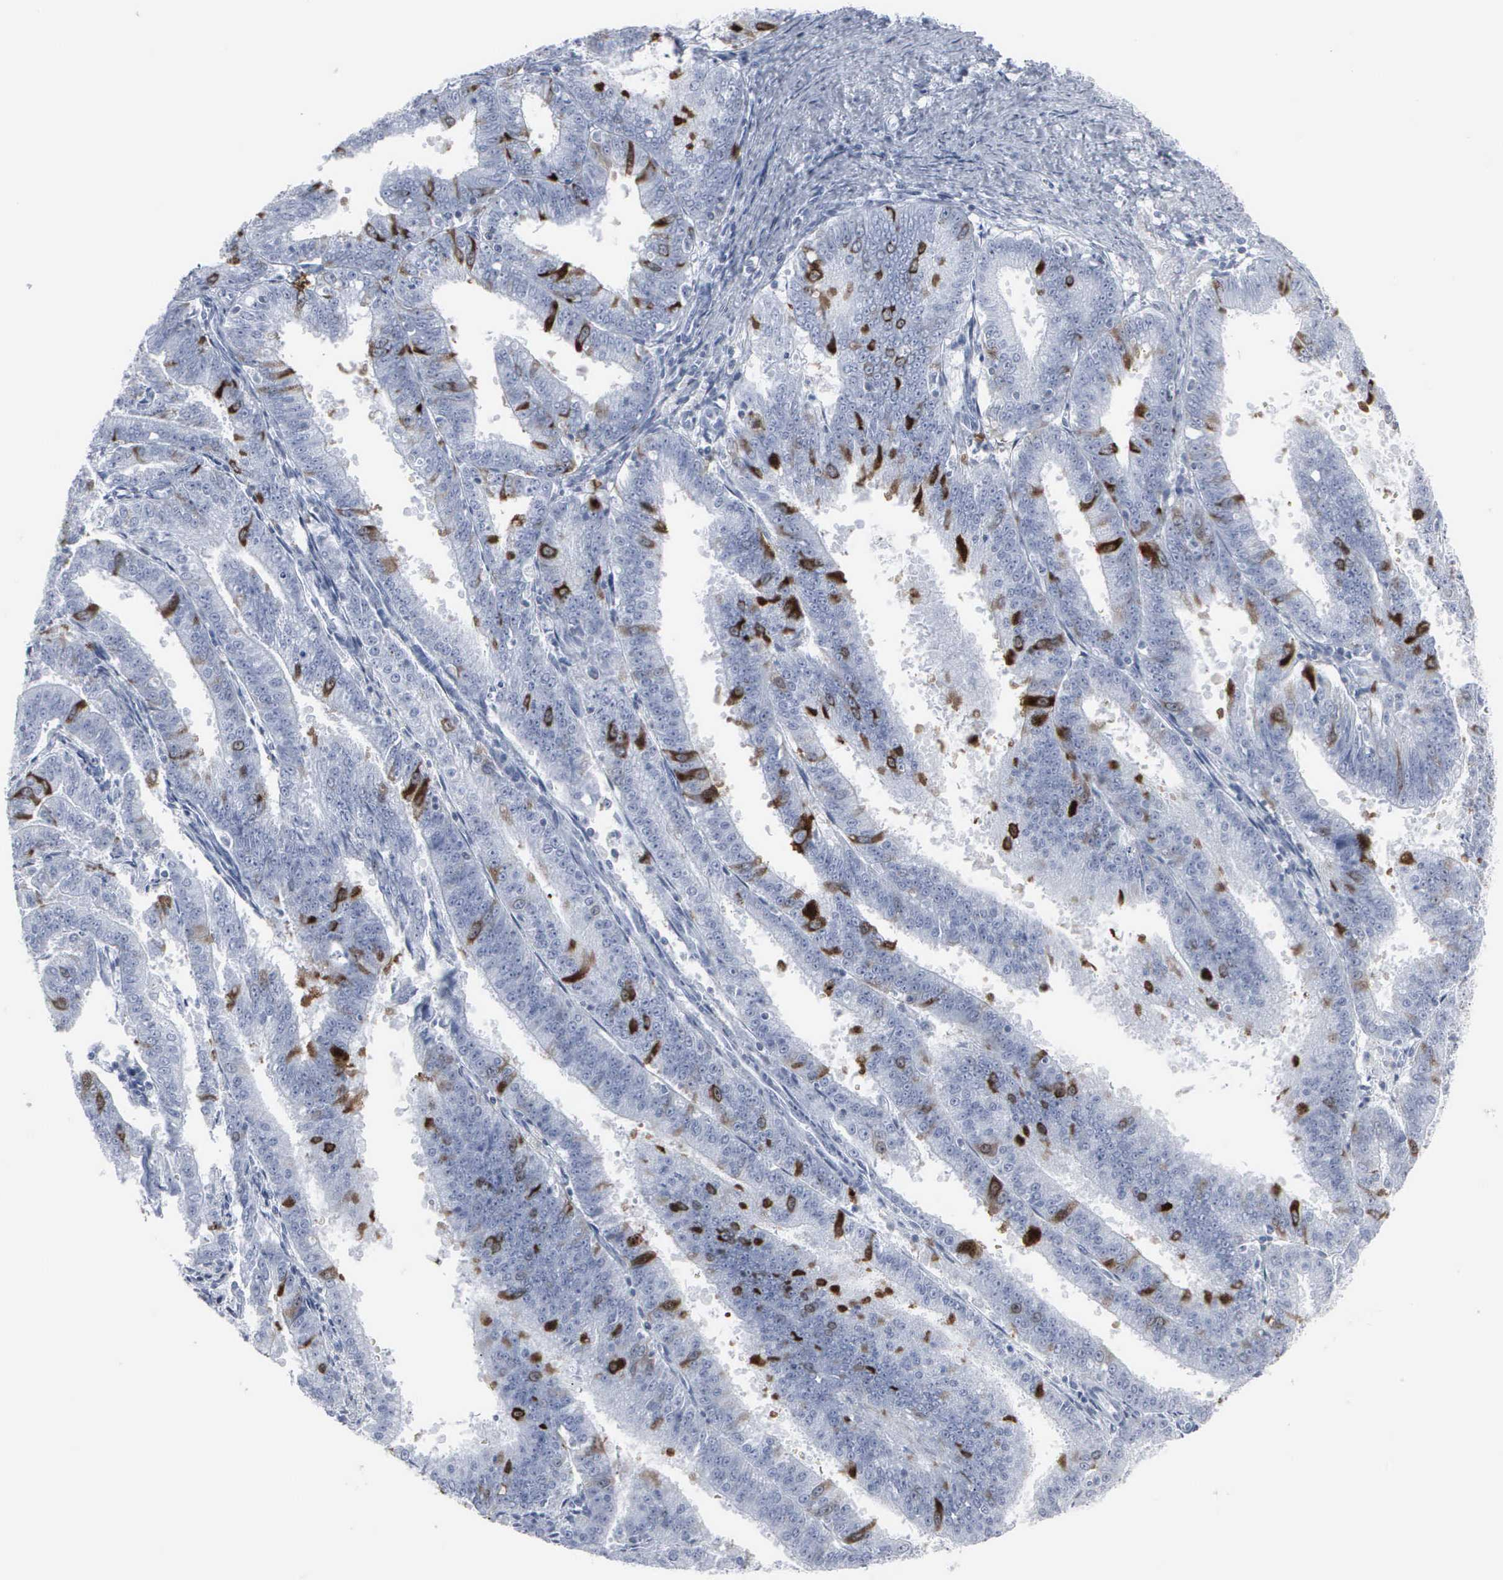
{"staining": {"intensity": "moderate", "quantity": "<25%", "location": "cytoplasmic/membranous,nuclear"}, "tissue": "endometrial cancer", "cell_type": "Tumor cells", "image_type": "cancer", "snomed": [{"axis": "morphology", "description": "Adenocarcinoma, NOS"}, {"axis": "topography", "description": "Endometrium"}], "caption": "Endometrial cancer tissue shows moderate cytoplasmic/membranous and nuclear positivity in about <25% of tumor cells, visualized by immunohistochemistry. (Brightfield microscopy of DAB IHC at high magnification).", "gene": "CCNB1", "patient": {"sex": "female", "age": 66}}